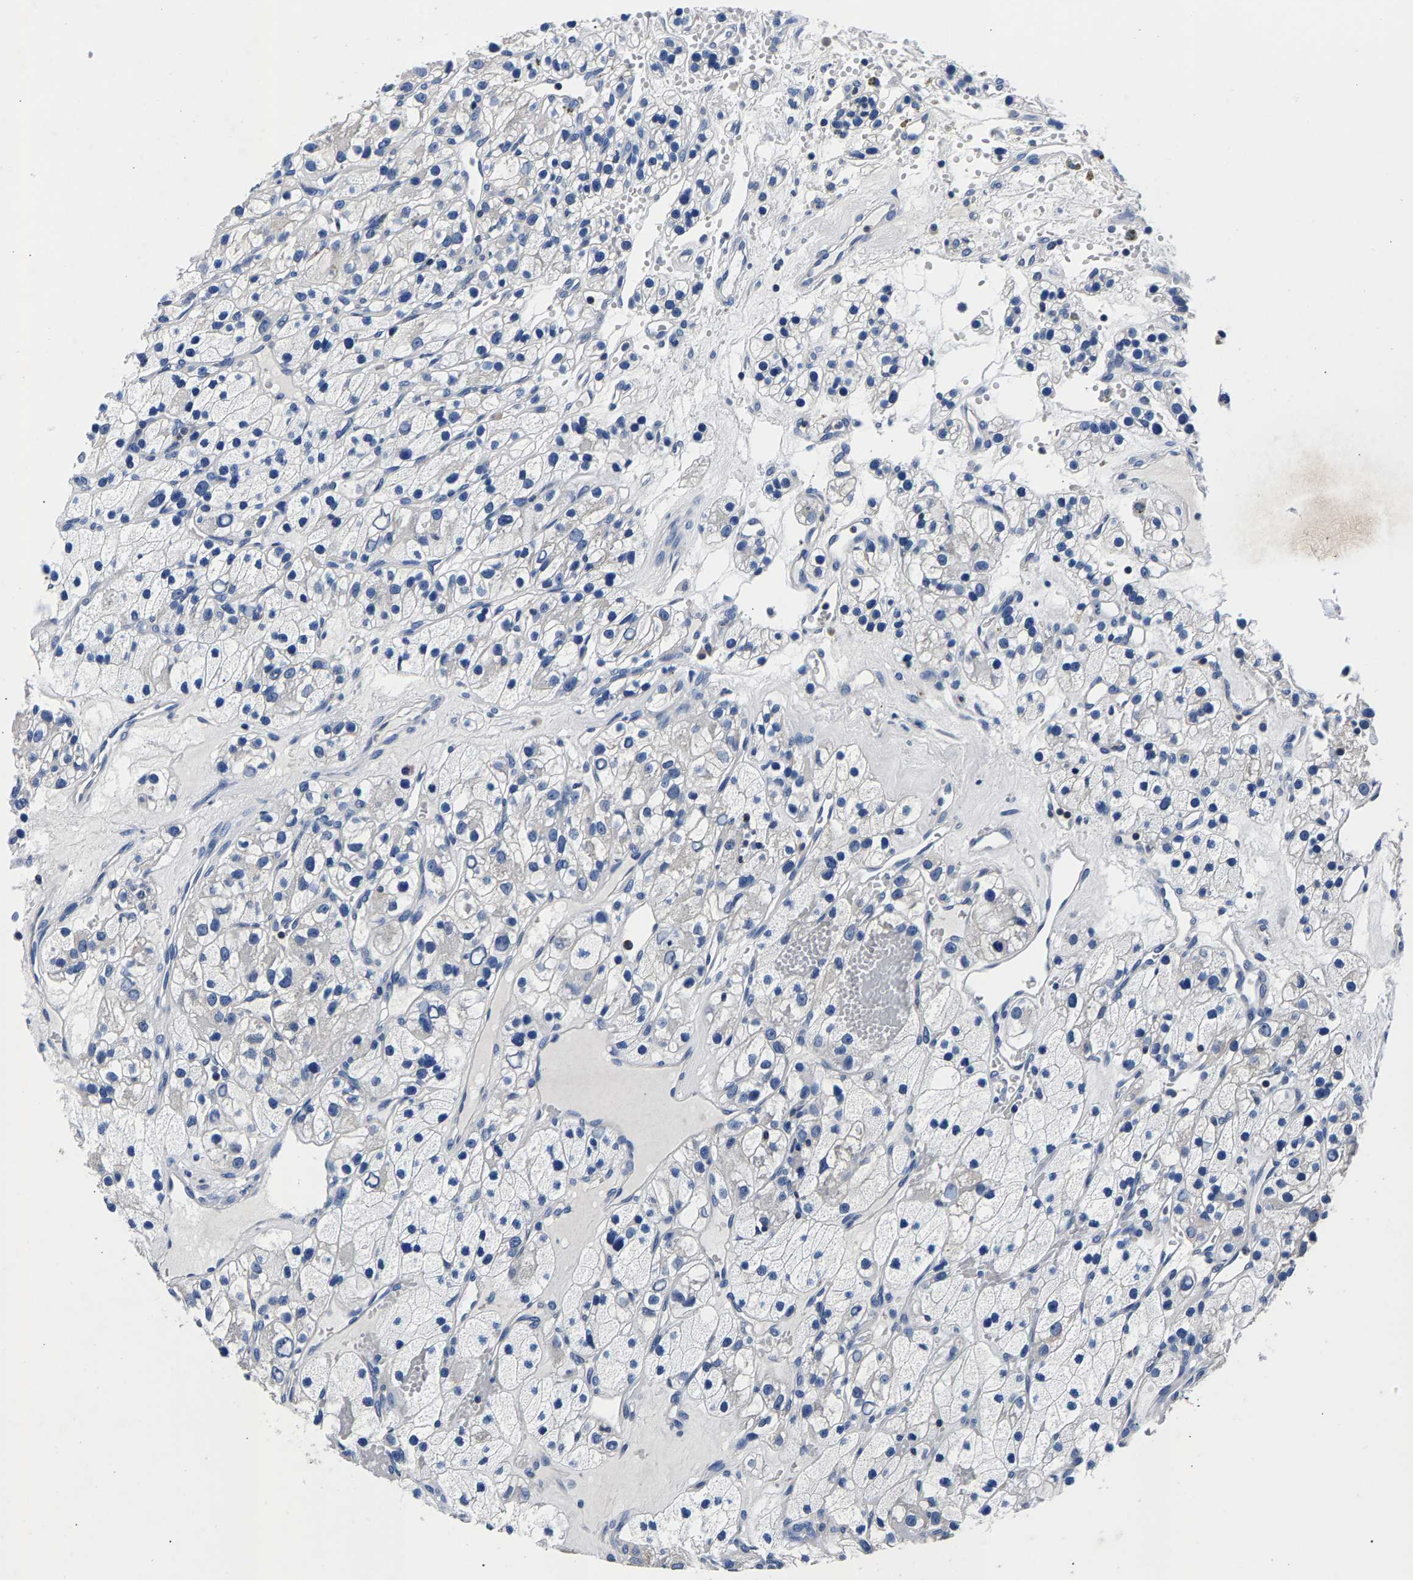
{"staining": {"intensity": "negative", "quantity": "none", "location": "none"}, "tissue": "renal cancer", "cell_type": "Tumor cells", "image_type": "cancer", "snomed": [{"axis": "morphology", "description": "Adenocarcinoma, NOS"}, {"axis": "topography", "description": "Kidney"}], "caption": "Renal cancer was stained to show a protein in brown. There is no significant positivity in tumor cells.", "gene": "PHF24", "patient": {"sex": "female", "age": 57}}